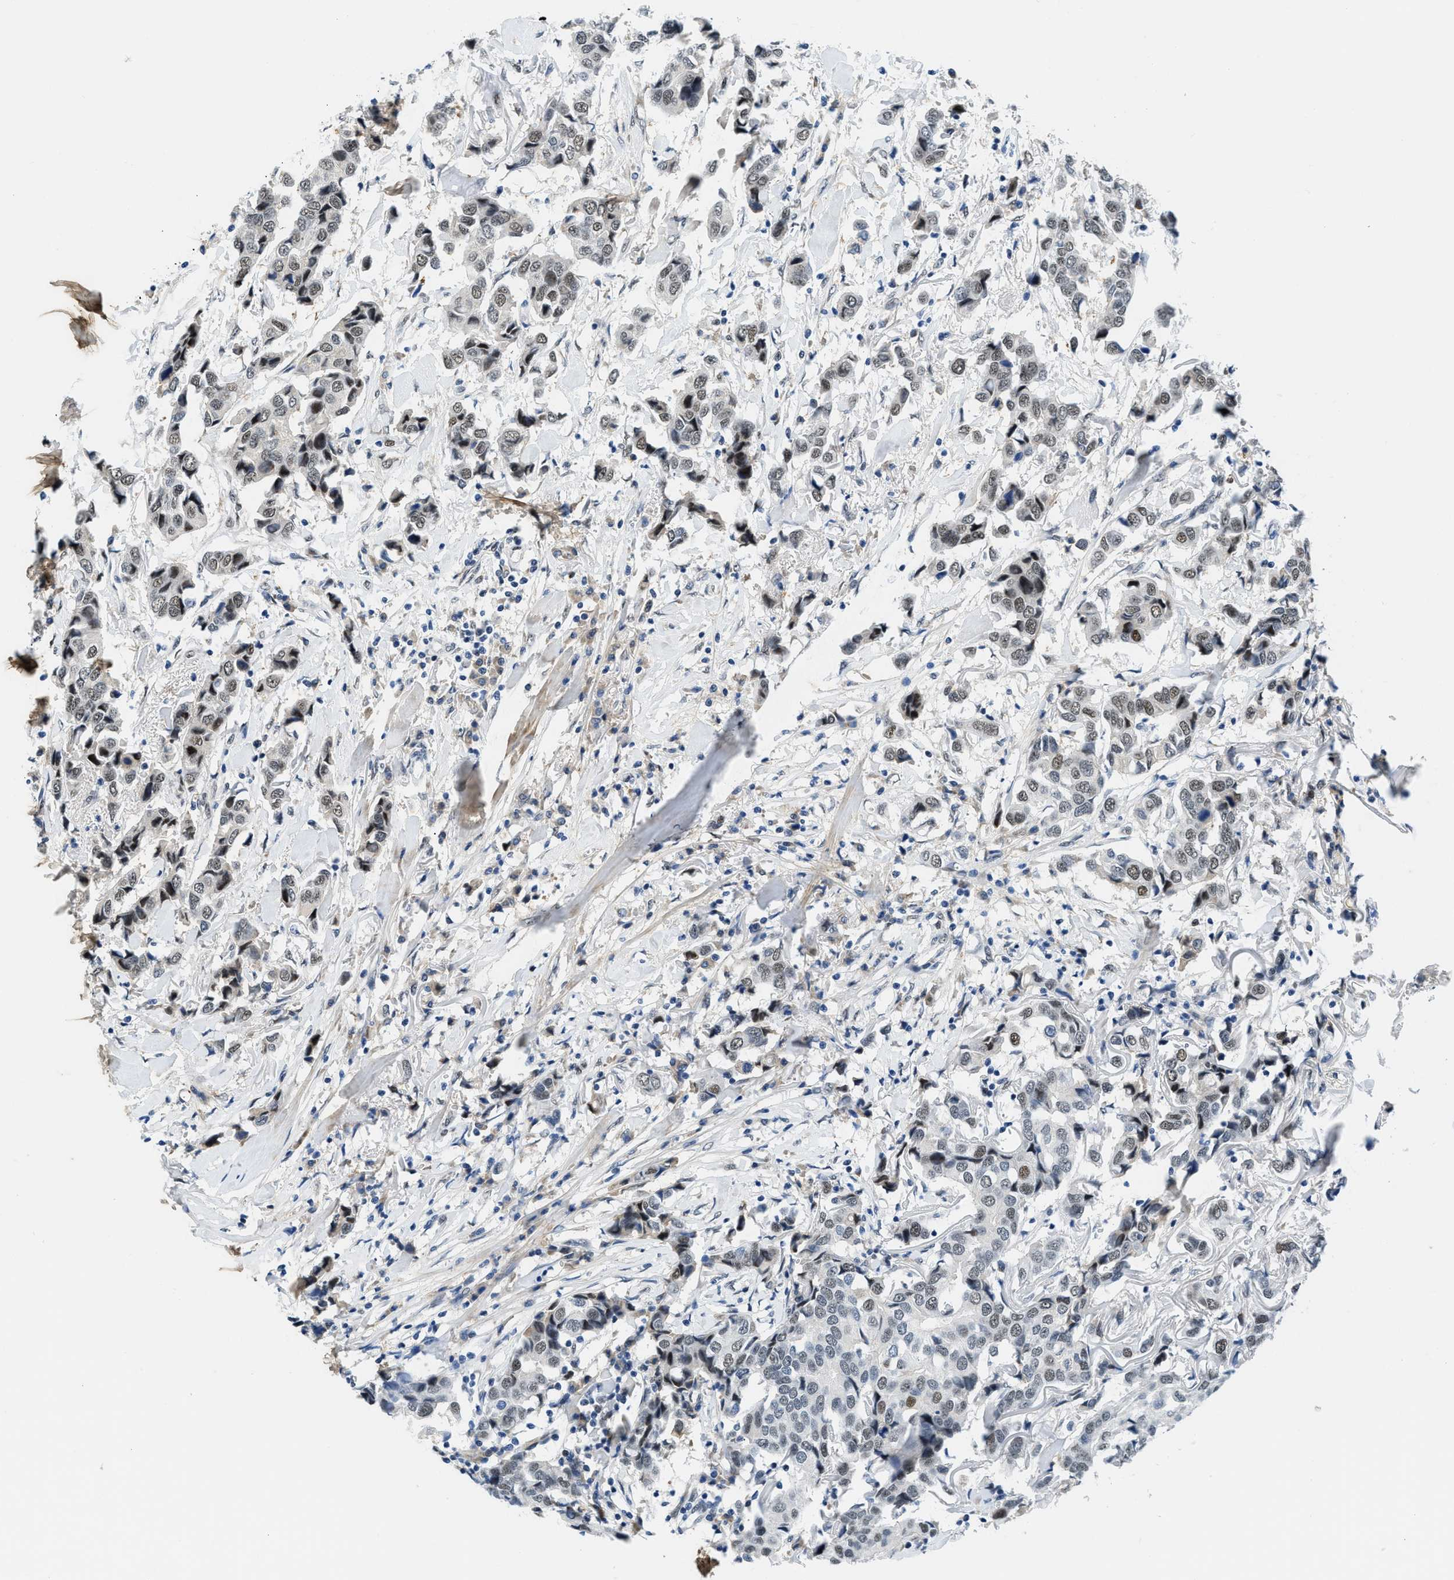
{"staining": {"intensity": "weak", "quantity": "25%-75%", "location": "nuclear"}, "tissue": "breast cancer", "cell_type": "Tumor cells", "image_type": "cancer", "snomed": [{"axis": "morphology", "description": "Duct carcinoma"}, {"axis": "topography", "description": "Breast"}], "caption": "Immunohistochemistry (IHC) micrograph of neoplastic tissue: breast intraductal carcinoma stained using IHC exhibits low levels of weak protein expression localized specifically in the nuclear of tumor cells, appearing as a nuclear brown color.", "gene": "SMARCAD1", "patient": {"sex": "female", "age": 80}}